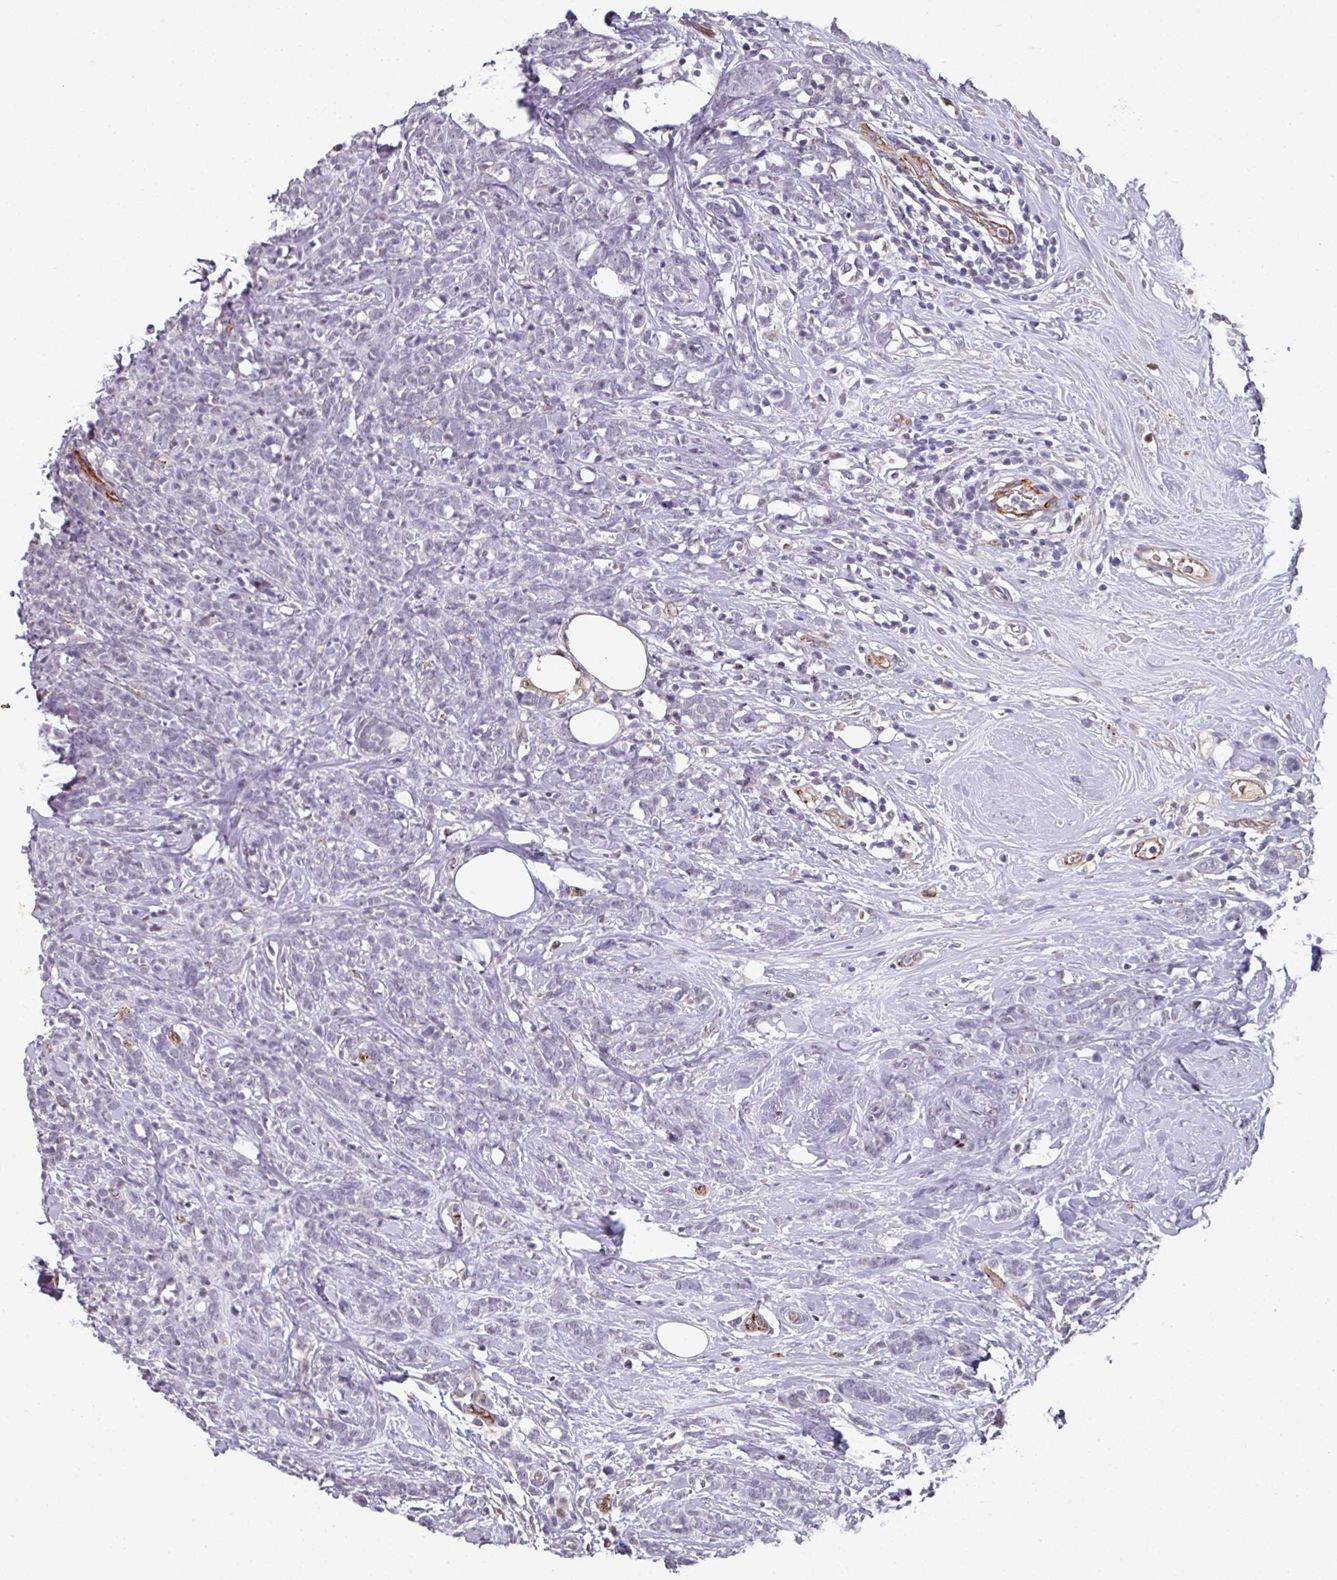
{"staining": {"intensity": "negative", "quantity": "none", "location": "none"}, "tissue": "breast cancer", "cell_type": "Tumor cells", "image_type": "cancer", "snomed": [{"axis": "morphology", "description": "Lobular carcinoma"}, {"axis": "topography", "description": "Breast"}], "caption": "There is no significant staining in tumor cells of breast cancer (lobular carcinoma).", "gene": "SIDT2", "patient": {"sex": "female", "age": 58}}